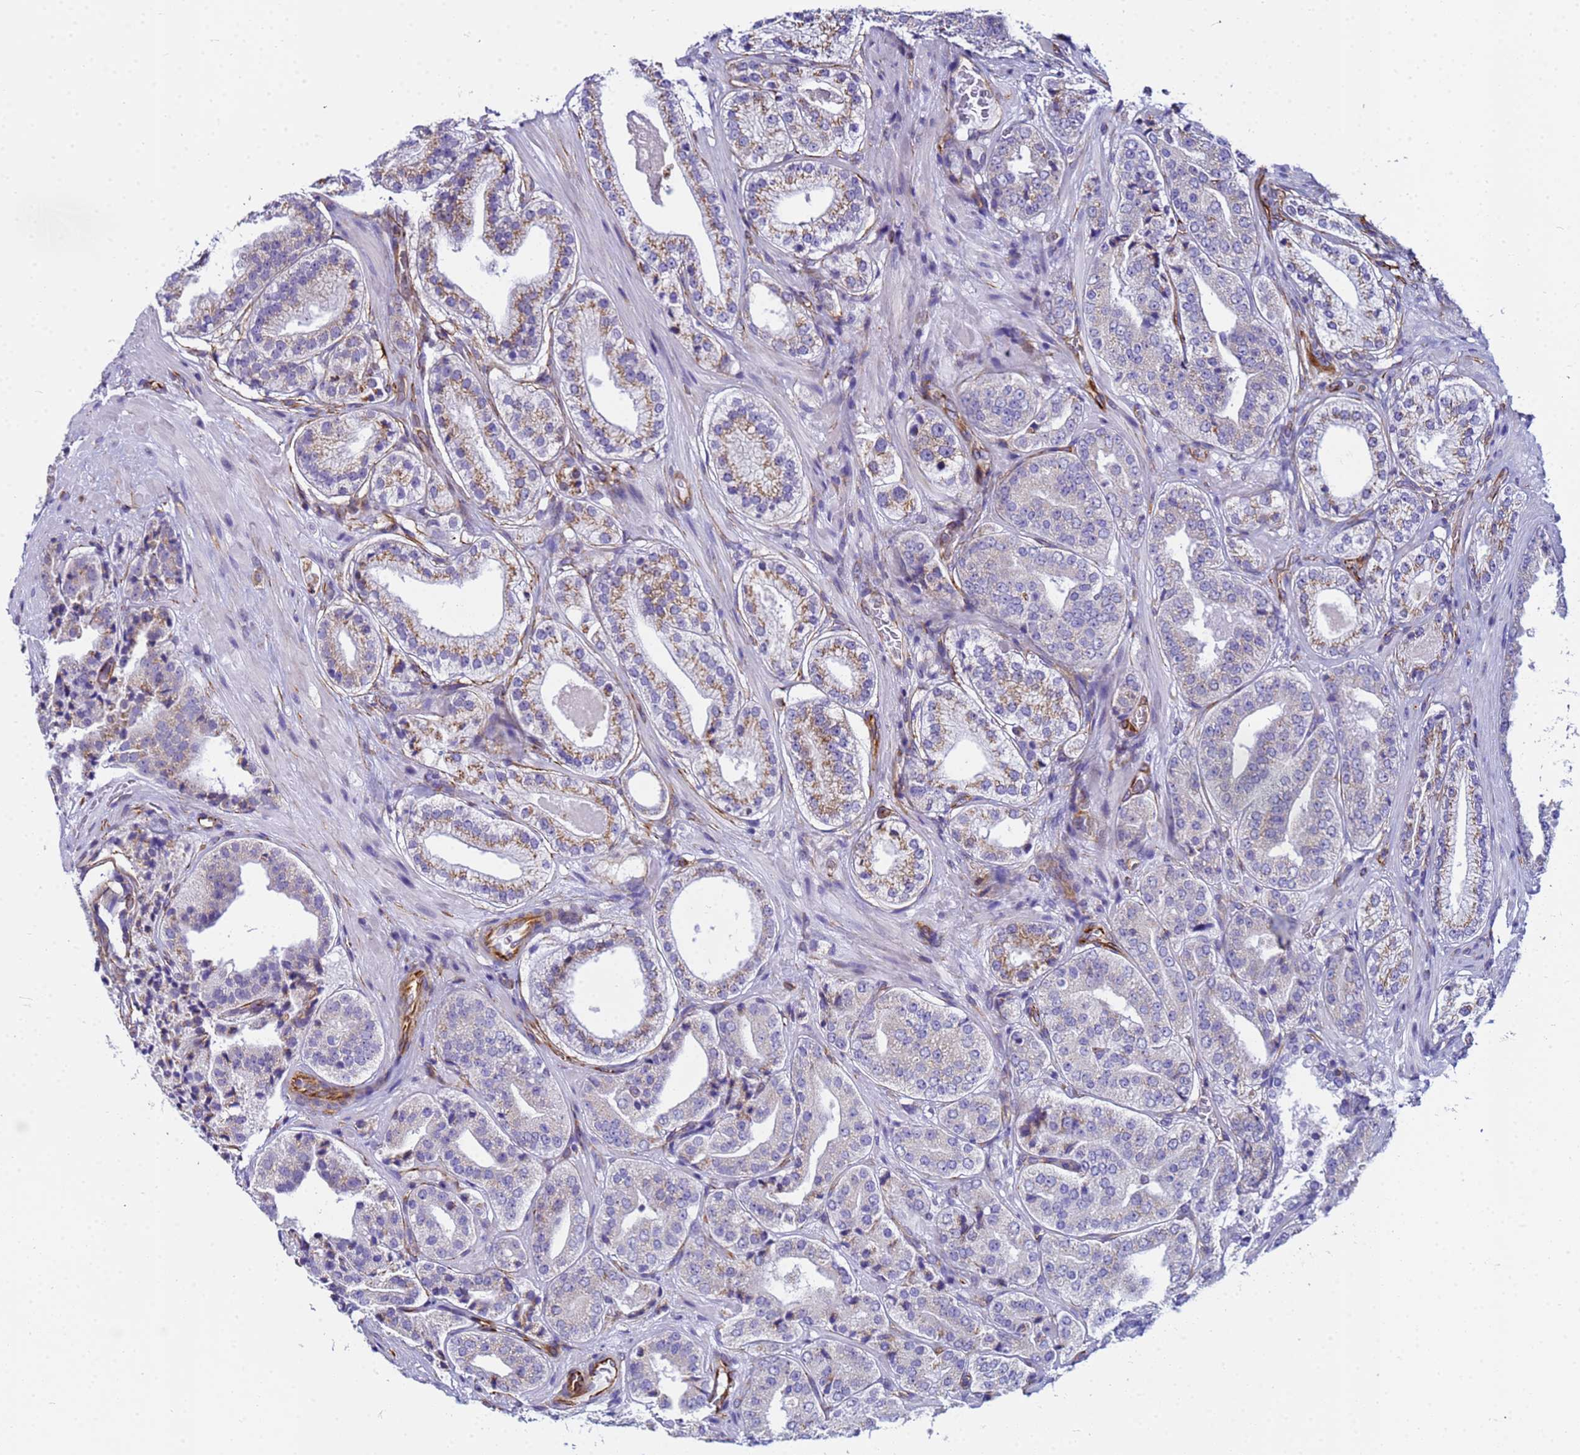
{"staining": {"intensity": "moderate", "quantity": "25%-75%", "location": "cytoplasmic/membranous"}, "tissue": "prostate cancer", "cell_type": "Tumor cells", "image_type": "cancer", "snomed": [{"axis": "morphology", "description": "Adenocarcinoma, High grade"}, {"axis": "topography", "description": "Prostate"}], "caption": "Prostate adenocarcinoma (high-grade) stained with immunohistochemistry exhibits moderate cytoplasmic/membranous positivity in about 25%-75% of tumor cells.", "gene": "UBXN2B", "patient": {"sex": "male", "age": 71}}